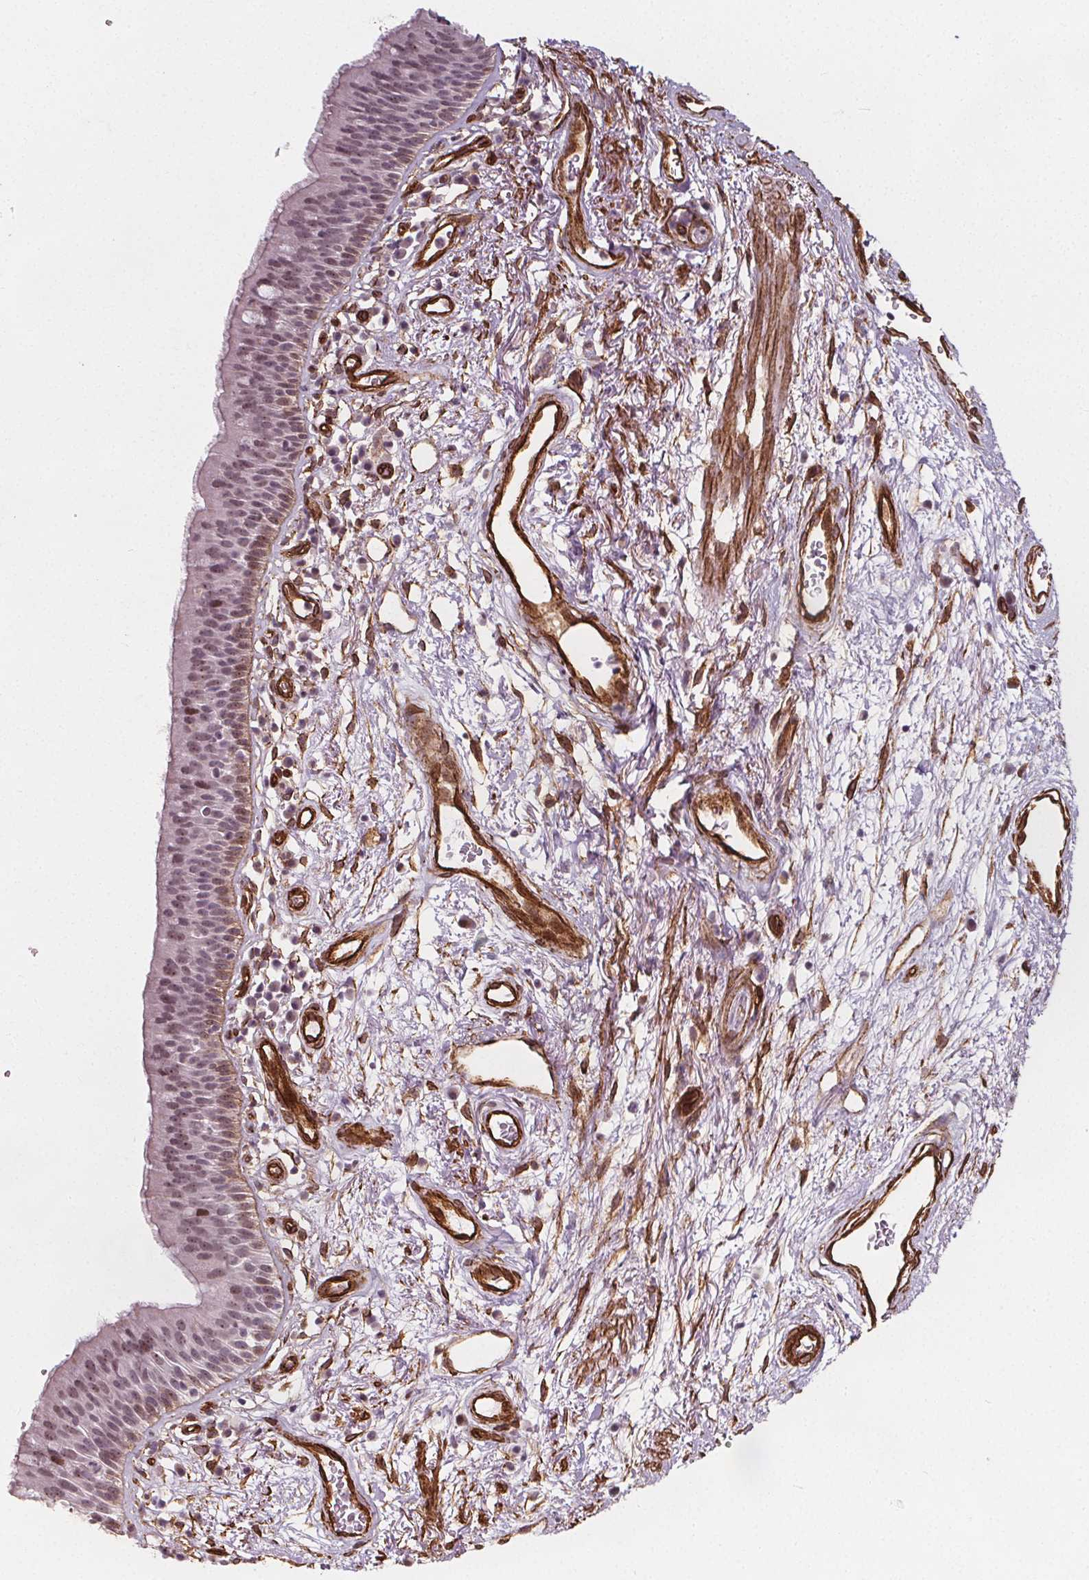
{"staining": {"intensity": "weak", "quantity": "25%-75%", "location": "nuclear"}, "tissue": "bronchus", "cell_type": "Respiratory epithelial cells", "image_type": "normal", "snomed": [{"axis": "morphology", "description": "Normal tissue, NOS"}, {"axis": "topography", "description": "Cartilage tissue"}, {"axis": "topography", "description": "Bronchus"}], "caption": "Immunohistochemical staining of normal bronchus shows weak nuclear protein staining in approximately 25%-75% of respiratory epithelial cells.", "gene": "HAS1", "patient": {"sex": "male", "age": 58}}